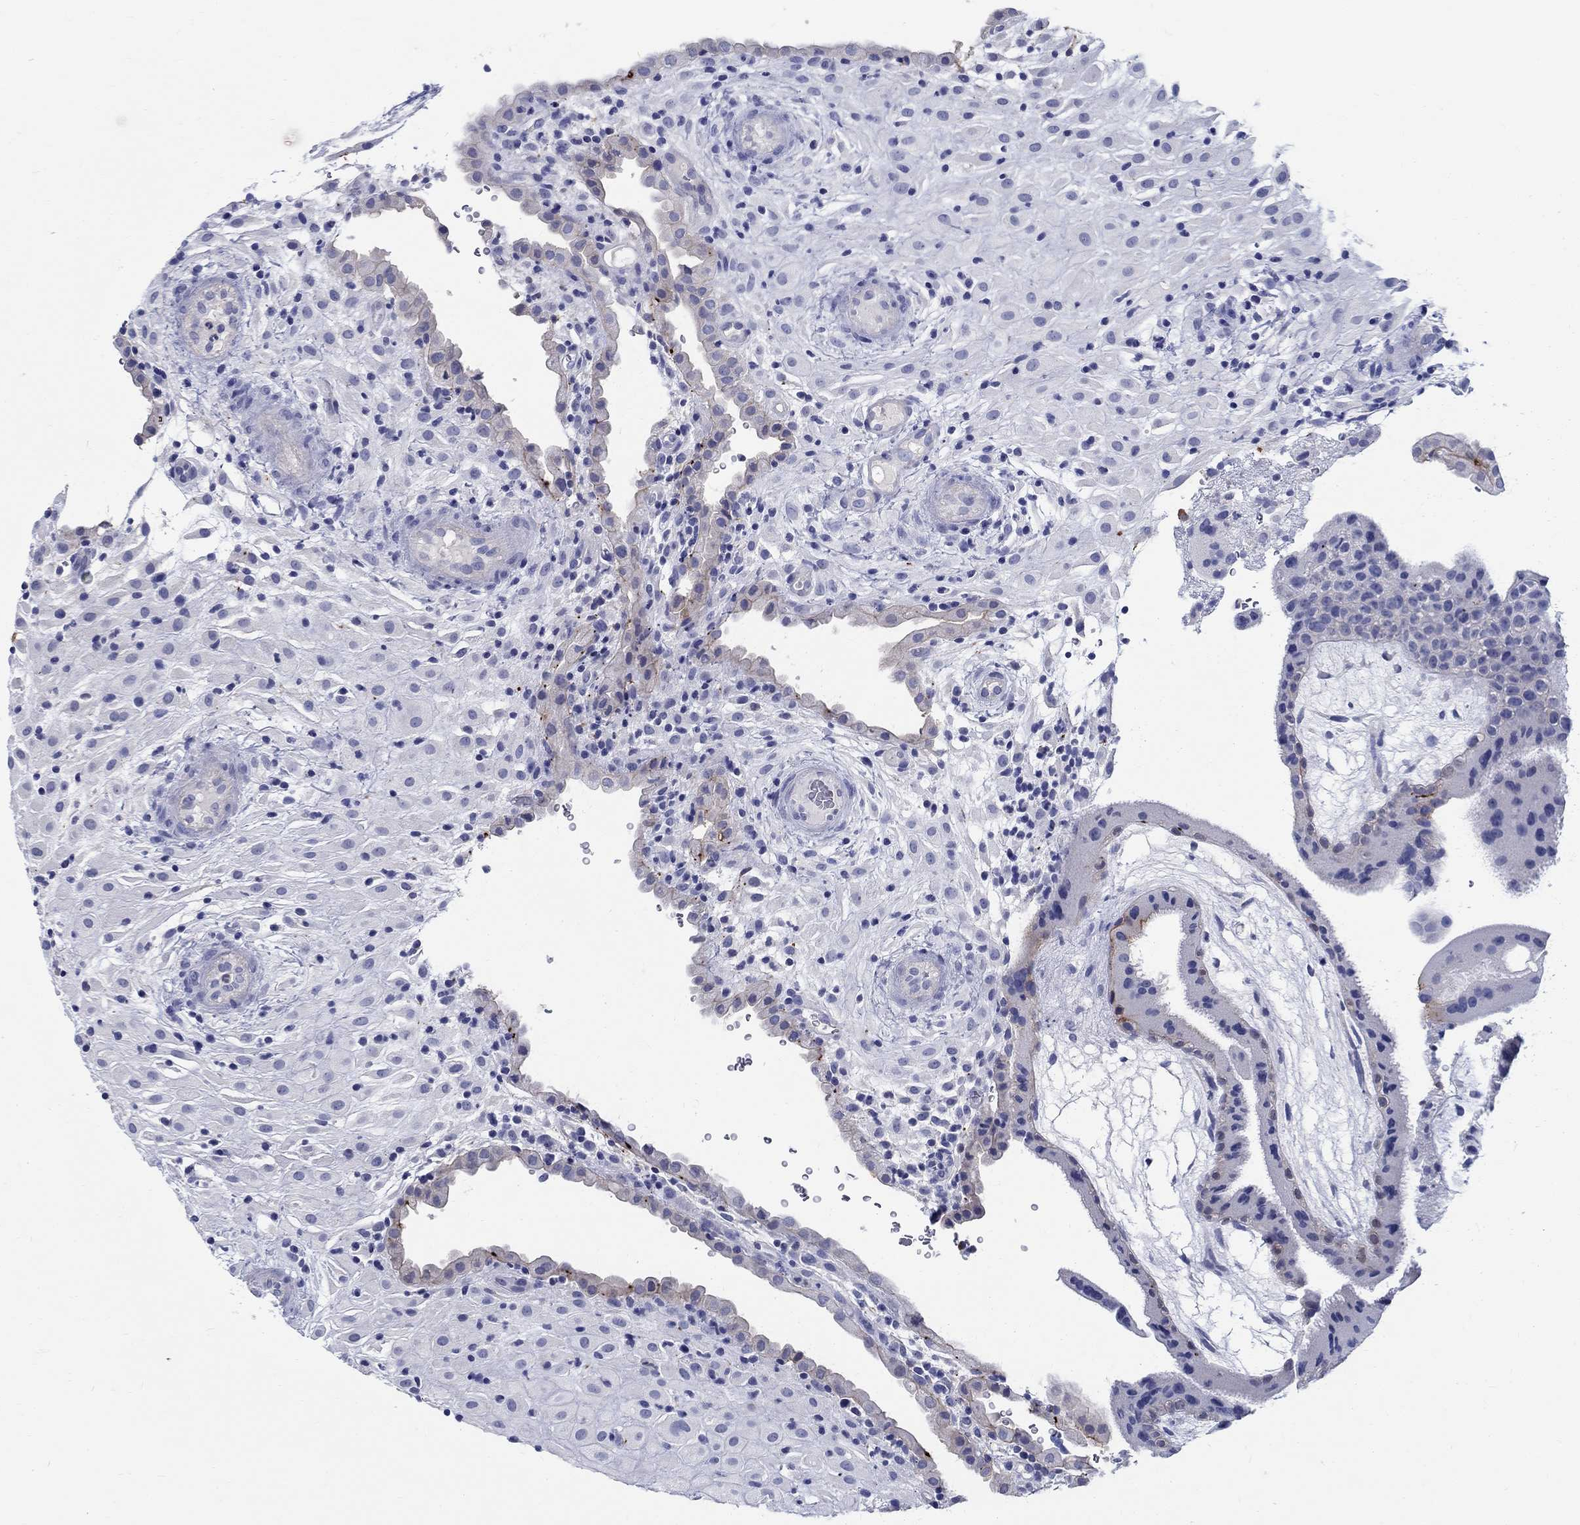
{"staining": {"intensity": "negative", "quantity": "none", "location": "none"}, "tissue": "placenta", "cell_type": "Decidual cells", "image_type": "normal", "snomed": [{"axis": "morphology", "description": "Normal tissue, NOS"}, {"axis": "topography", "description": "Placenta"}], "caption": "IHC histopathology image of normal placenta: placenta stained with DAB (3,3'-diaminobenzidine) displays no significant protein expression in decidual cells.", "gene": "SOX2", "patient": {"sex": "female", "age": 19}}